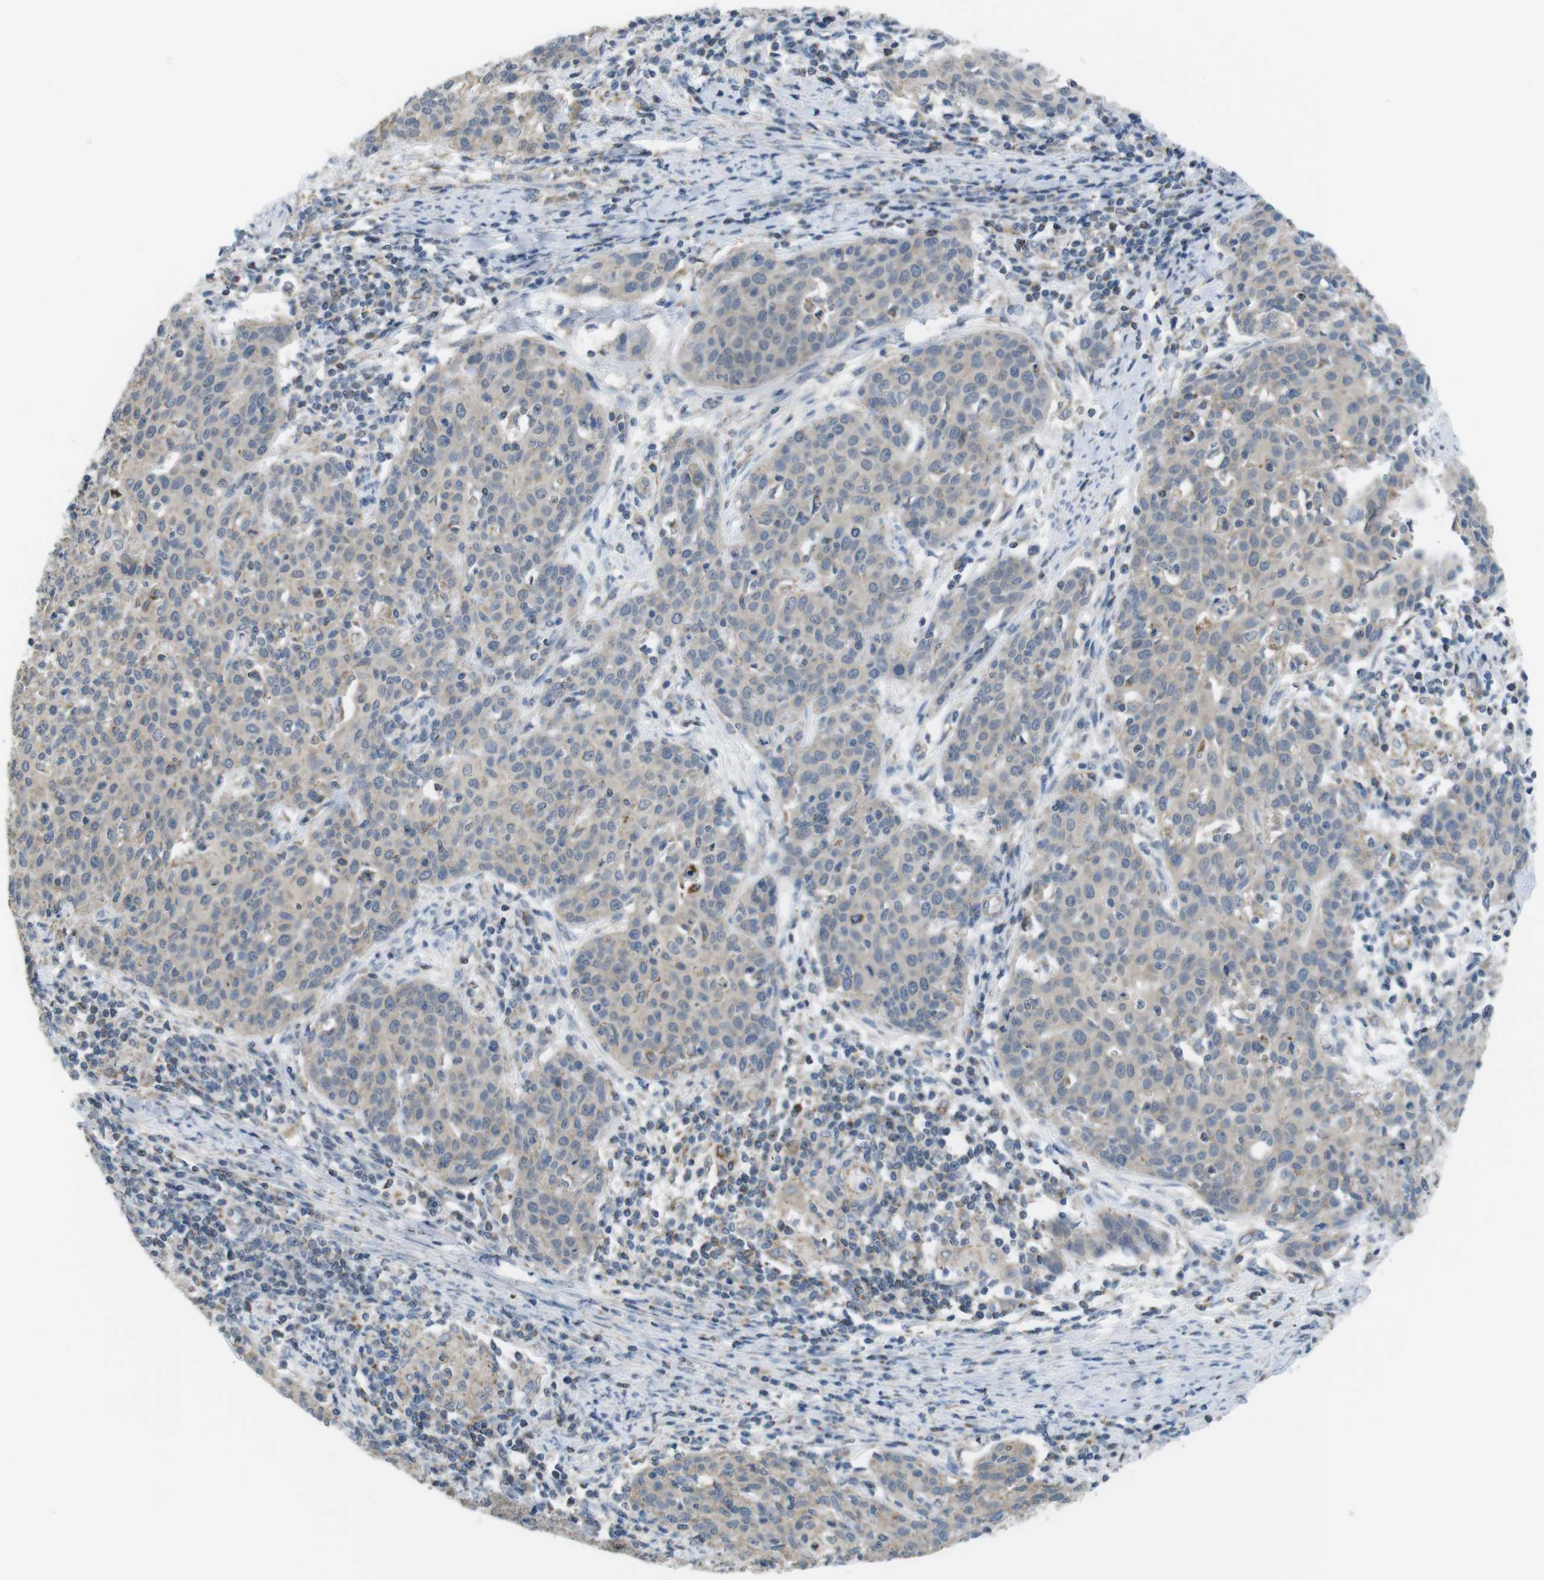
{"staining": {"intensity": "moderate", "quantity": ">75%", "location": "cytoplasmic/membranous"}, "tissue": "cervical cancer", "cell_type": "Tumor cells", "image_type": "cancer", "snomed": [{"axis": "morphology", "description": "Squamous cell carcinoma, NOS"}, {"axis": "topography", "description": "Cervix"}], "caption": "Immunohistochemical staining of squamous cell carcinoma (cervical) demonstrates medium levels of moderate cytoplasmic/membranous positivity in about >75% of tumor cells. The protein of interest is stained brown, and the nuclei are stained in blue (DAB (3,3'-diaminobenzidine) IHC with brightfield microscopy, high magnification).", "gene": "GRIK2", "patient": {"sex": "female", "age": 38}}